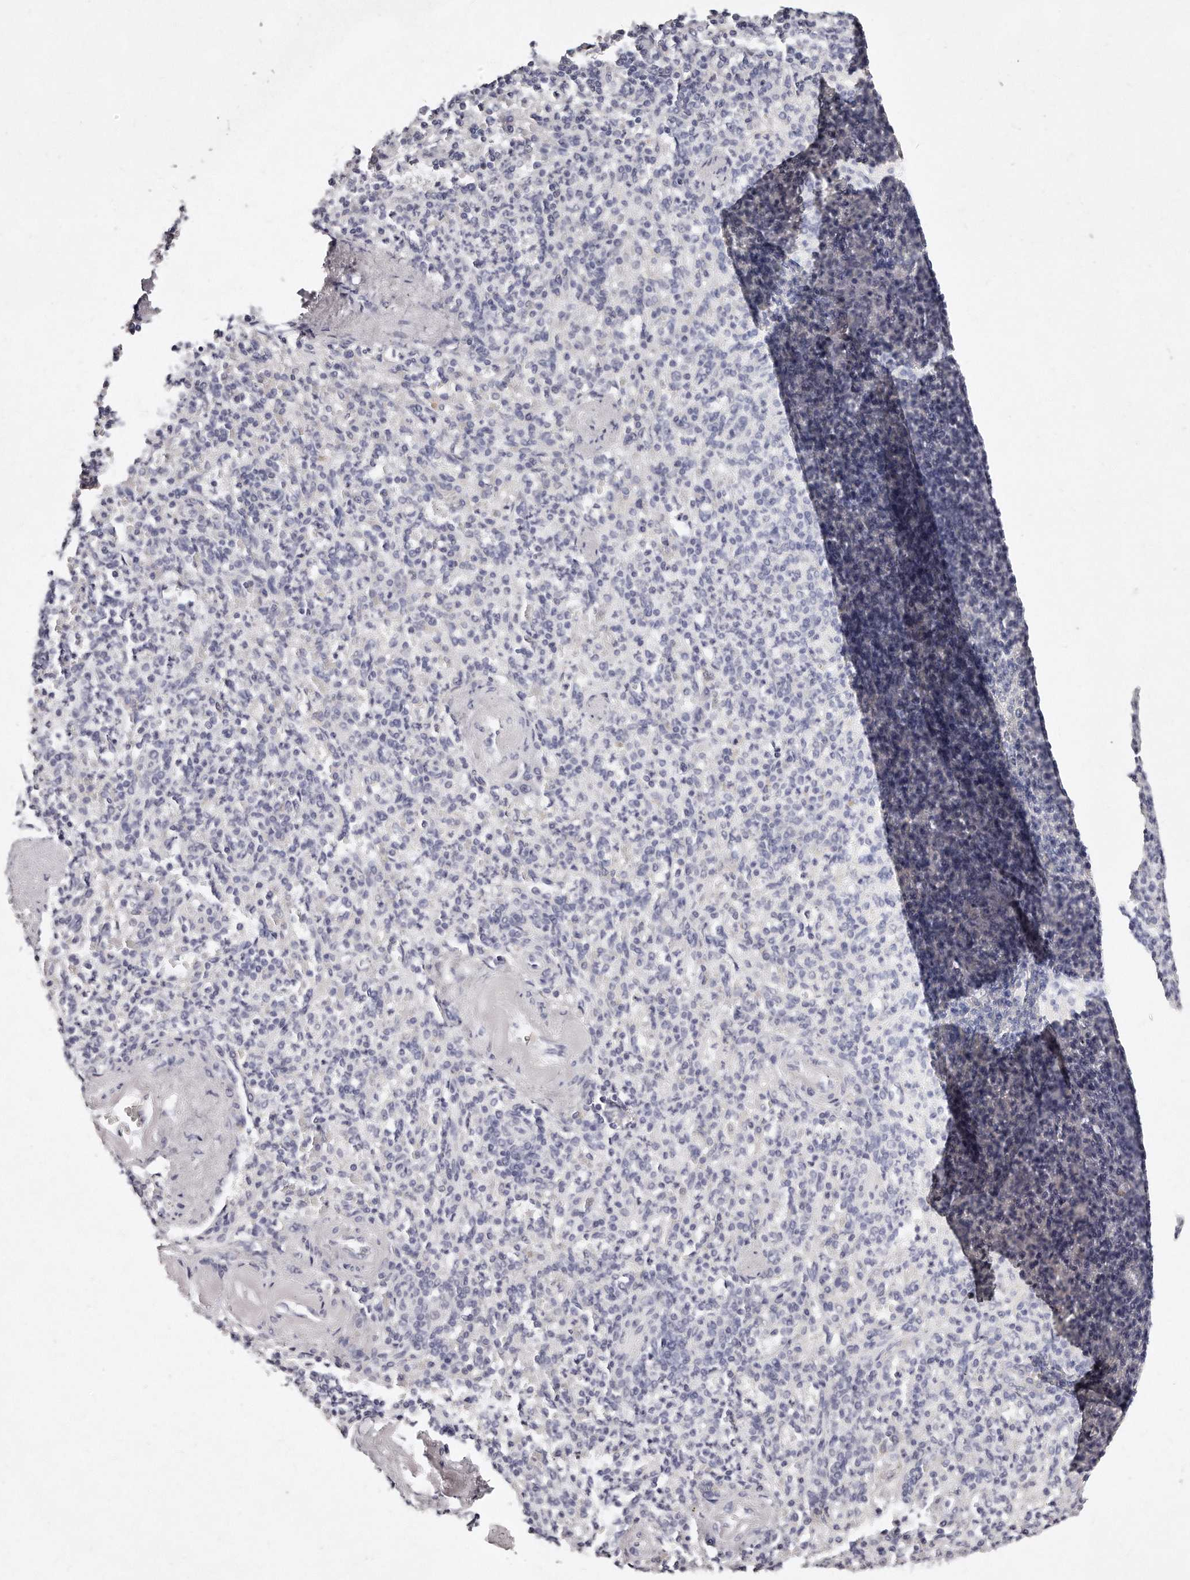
{"staining": {"intensity": "negative", "quantity": "none", "location": "none"}, "tissue": "spleen", "cell_type": "Cells in red pulp", "image_type": "normal", "snomed": [{"axis": "morphology", "description": "Normal tissue, NOS"}, {"axis": "topography", "description": "Spleen"}], "caption": "The image exhibits no significant expression in cells in red pulp of spleen.", "gene": "GDA", "patient": {"sex": "female", "age": 74}}